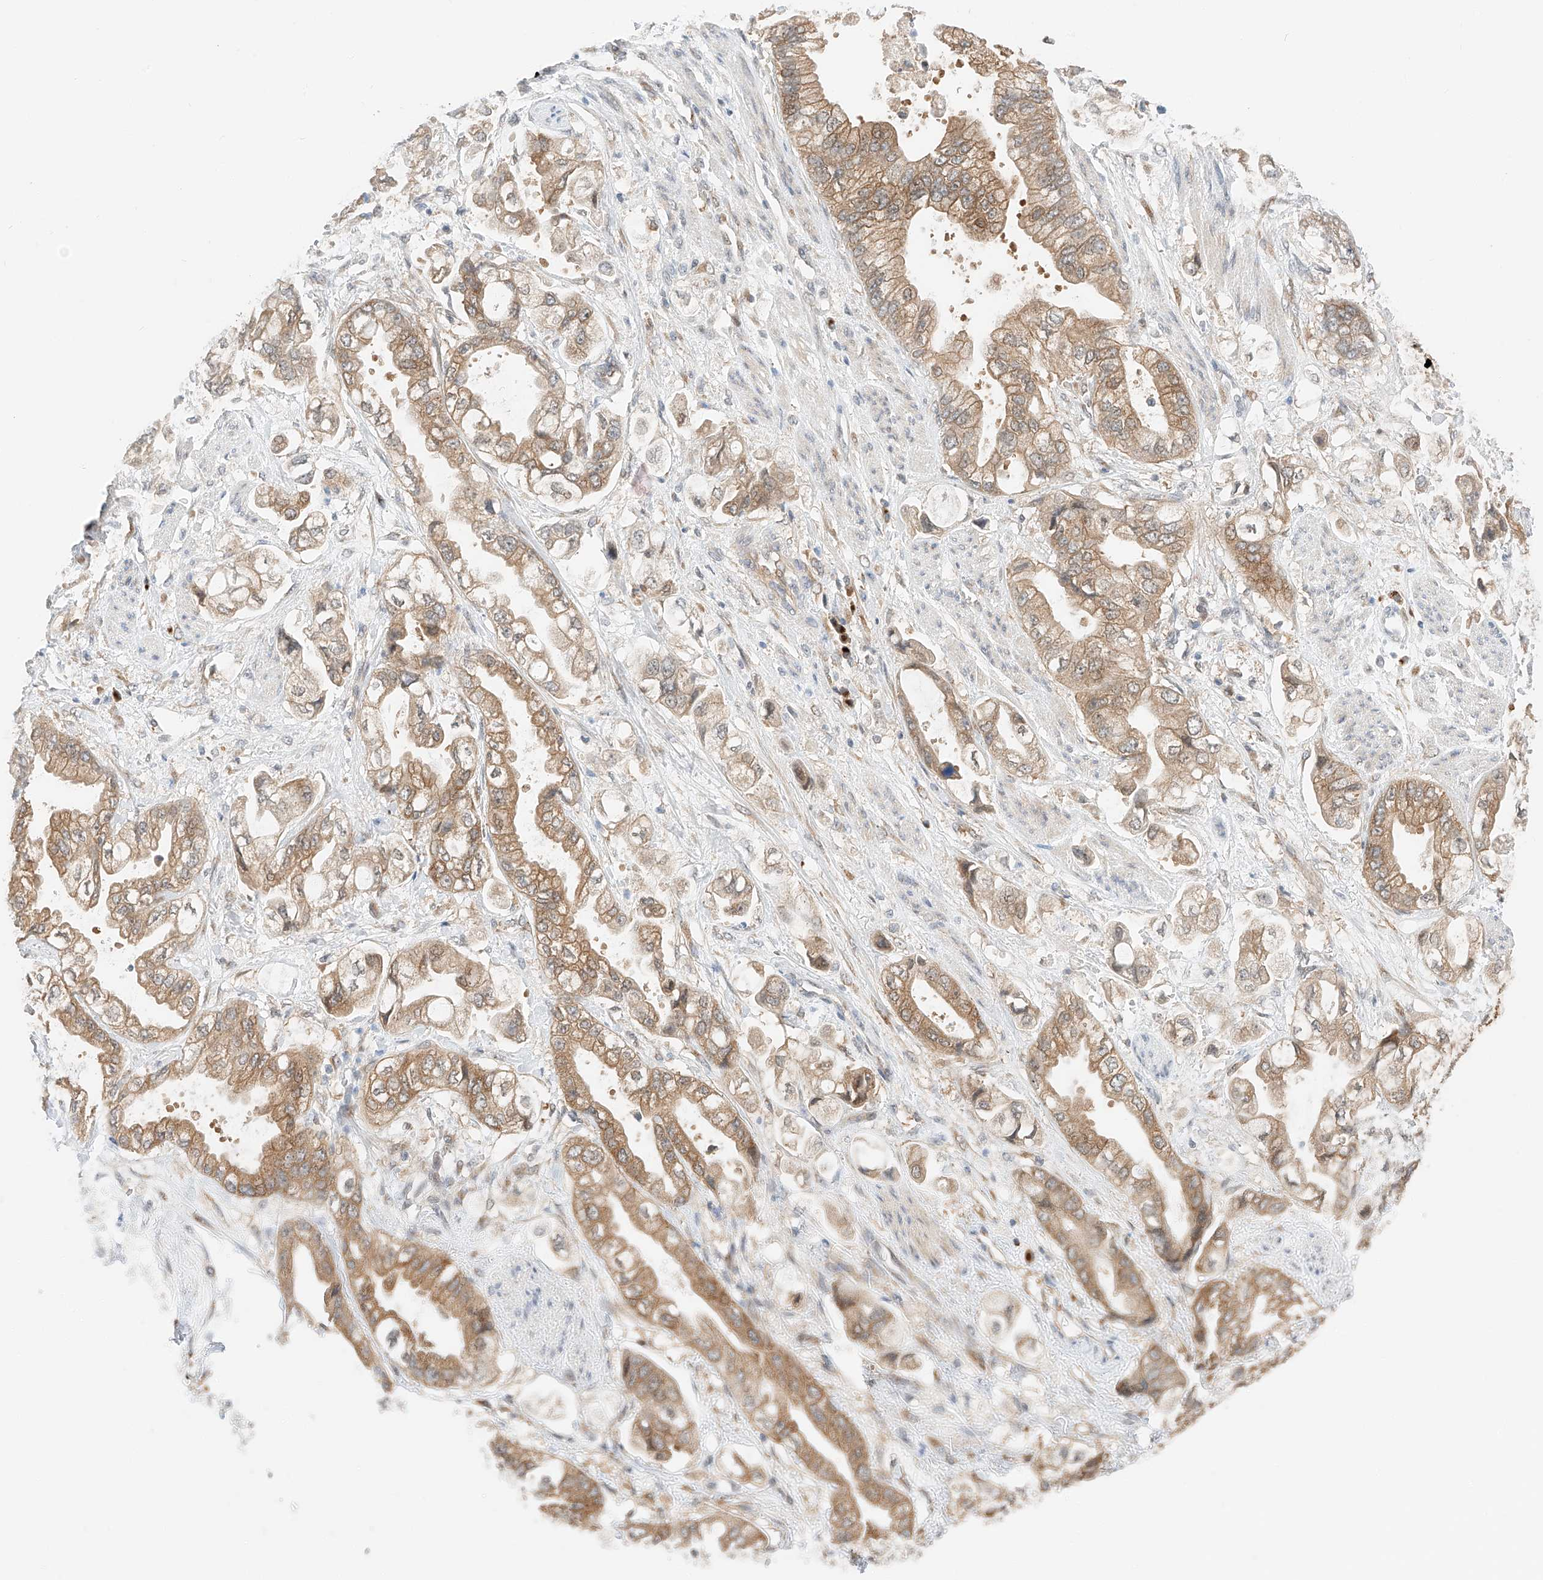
{"staining": {"intensity": "moderate", "quantity": ">75%", "location": "cytoplasmic/membranous"}, "tissue": "stomach cancer", "cell_type": "Tumor cells", "image_type": "cancer", "snomed": [{"axis": "morphology", "description": "Adenocarcinoma, NOS"}, {"axis": "topography", "description": "Stomach"}], "caption": "A brown stain highlights moderate cytoplasmic/membranous staining of a protein in human stomach cancer tumor cells. Immunohistochemistry (ihc) stains the protein of interest in brown and the nuclei are stained blue.", "gene": "CARMIL1", "patient": {"sex": "male", "age": 62}}